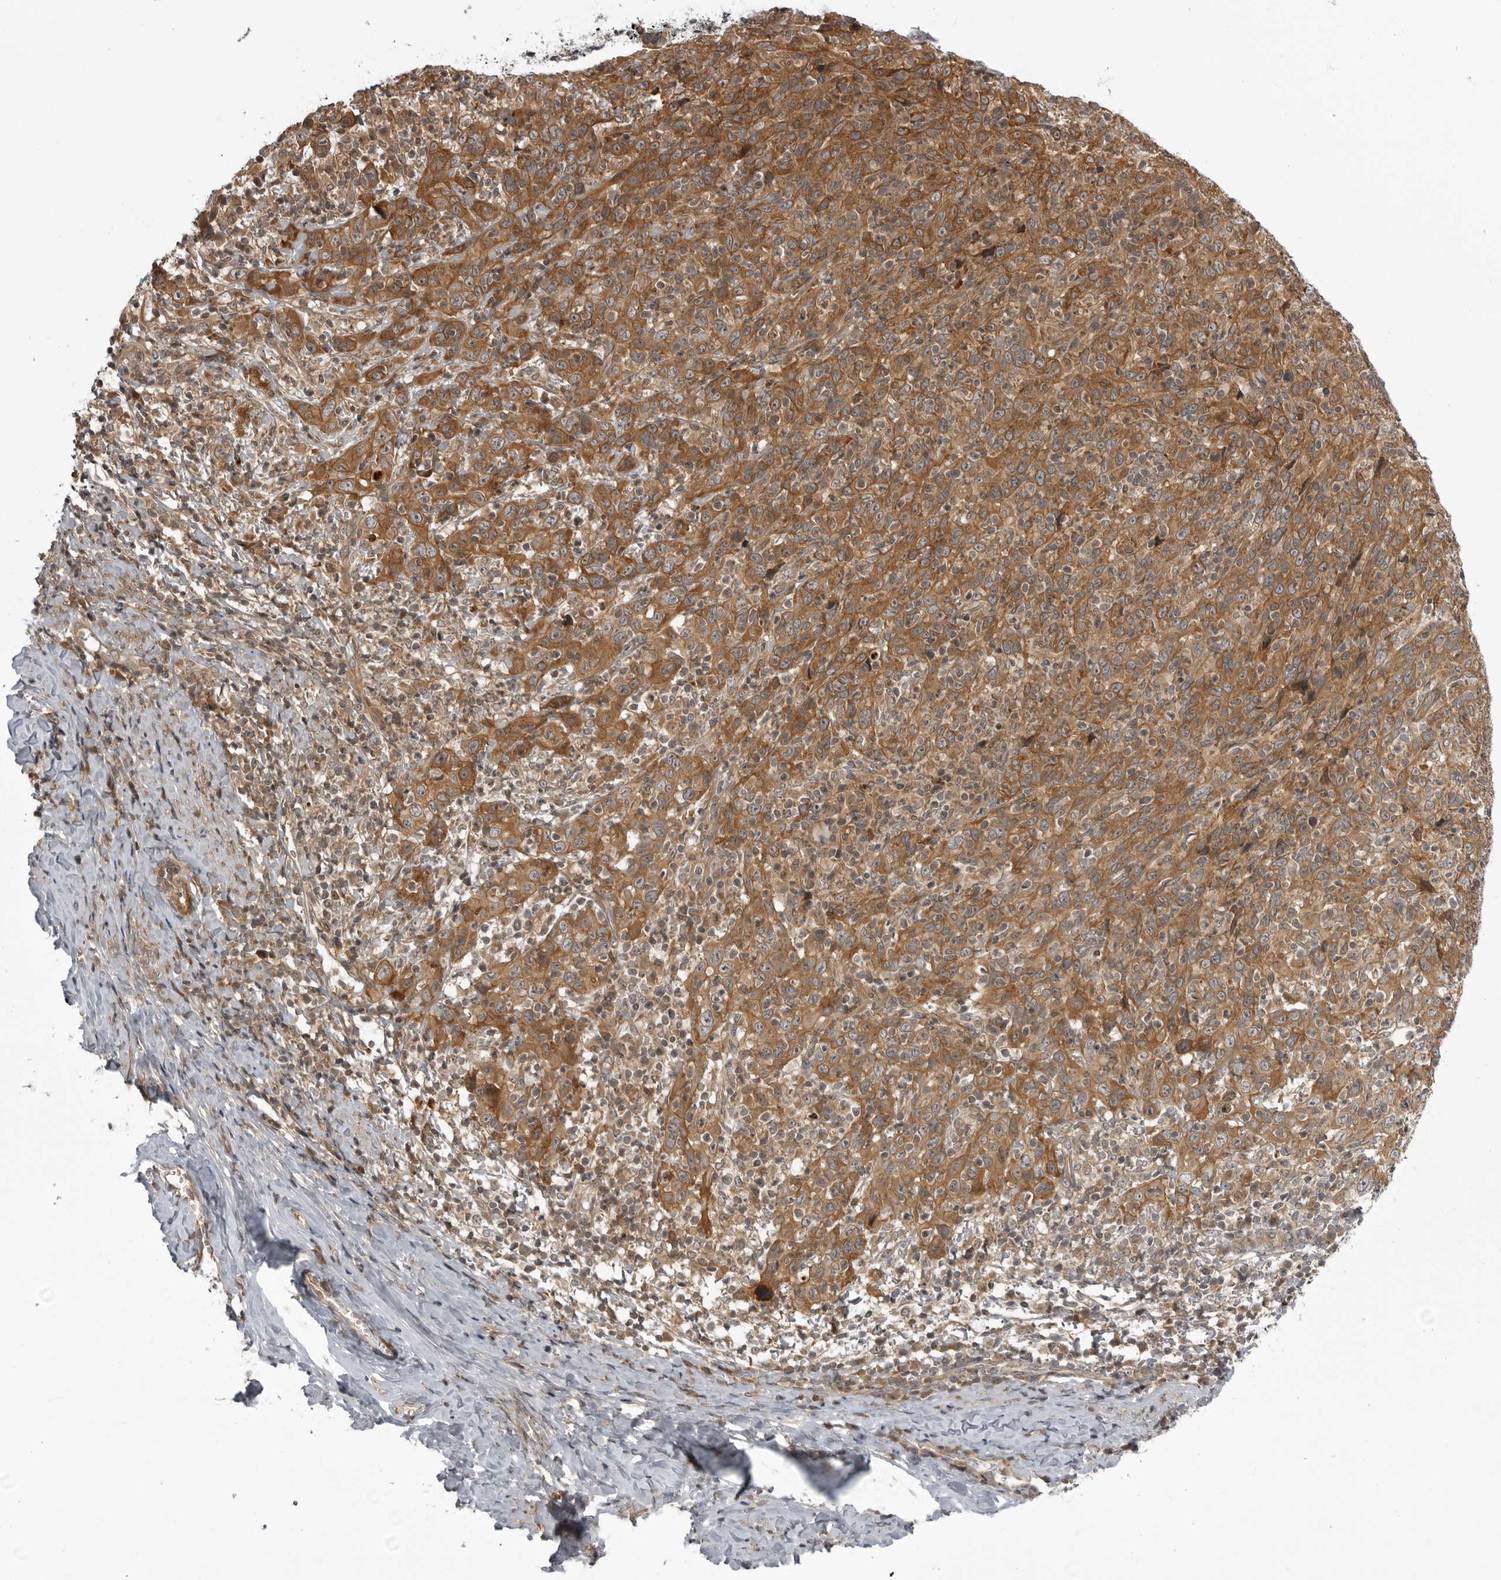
{"staining": {"intensity": "moderate", "quantity": ">75%", "location": "cytoplasmic/membranous"}, "tissue": "cervical cancer", "cell_type": "Tumor cells", "image_type": "cancer", "snomed": [{"axis": "morphology", "description": "Squamous cell carcinoma, NOS"}, {"axis": "topography", "description": "Cervix"}], "caption": "Immunohistochemistry of cervical squamous cell carcinoma displays medium levels of moderate cytoplasmic/membranous staining in approximately >75% of tumor cells.", "gene": "LRRC45", "patient": {"sex": "female", "age": 46}}